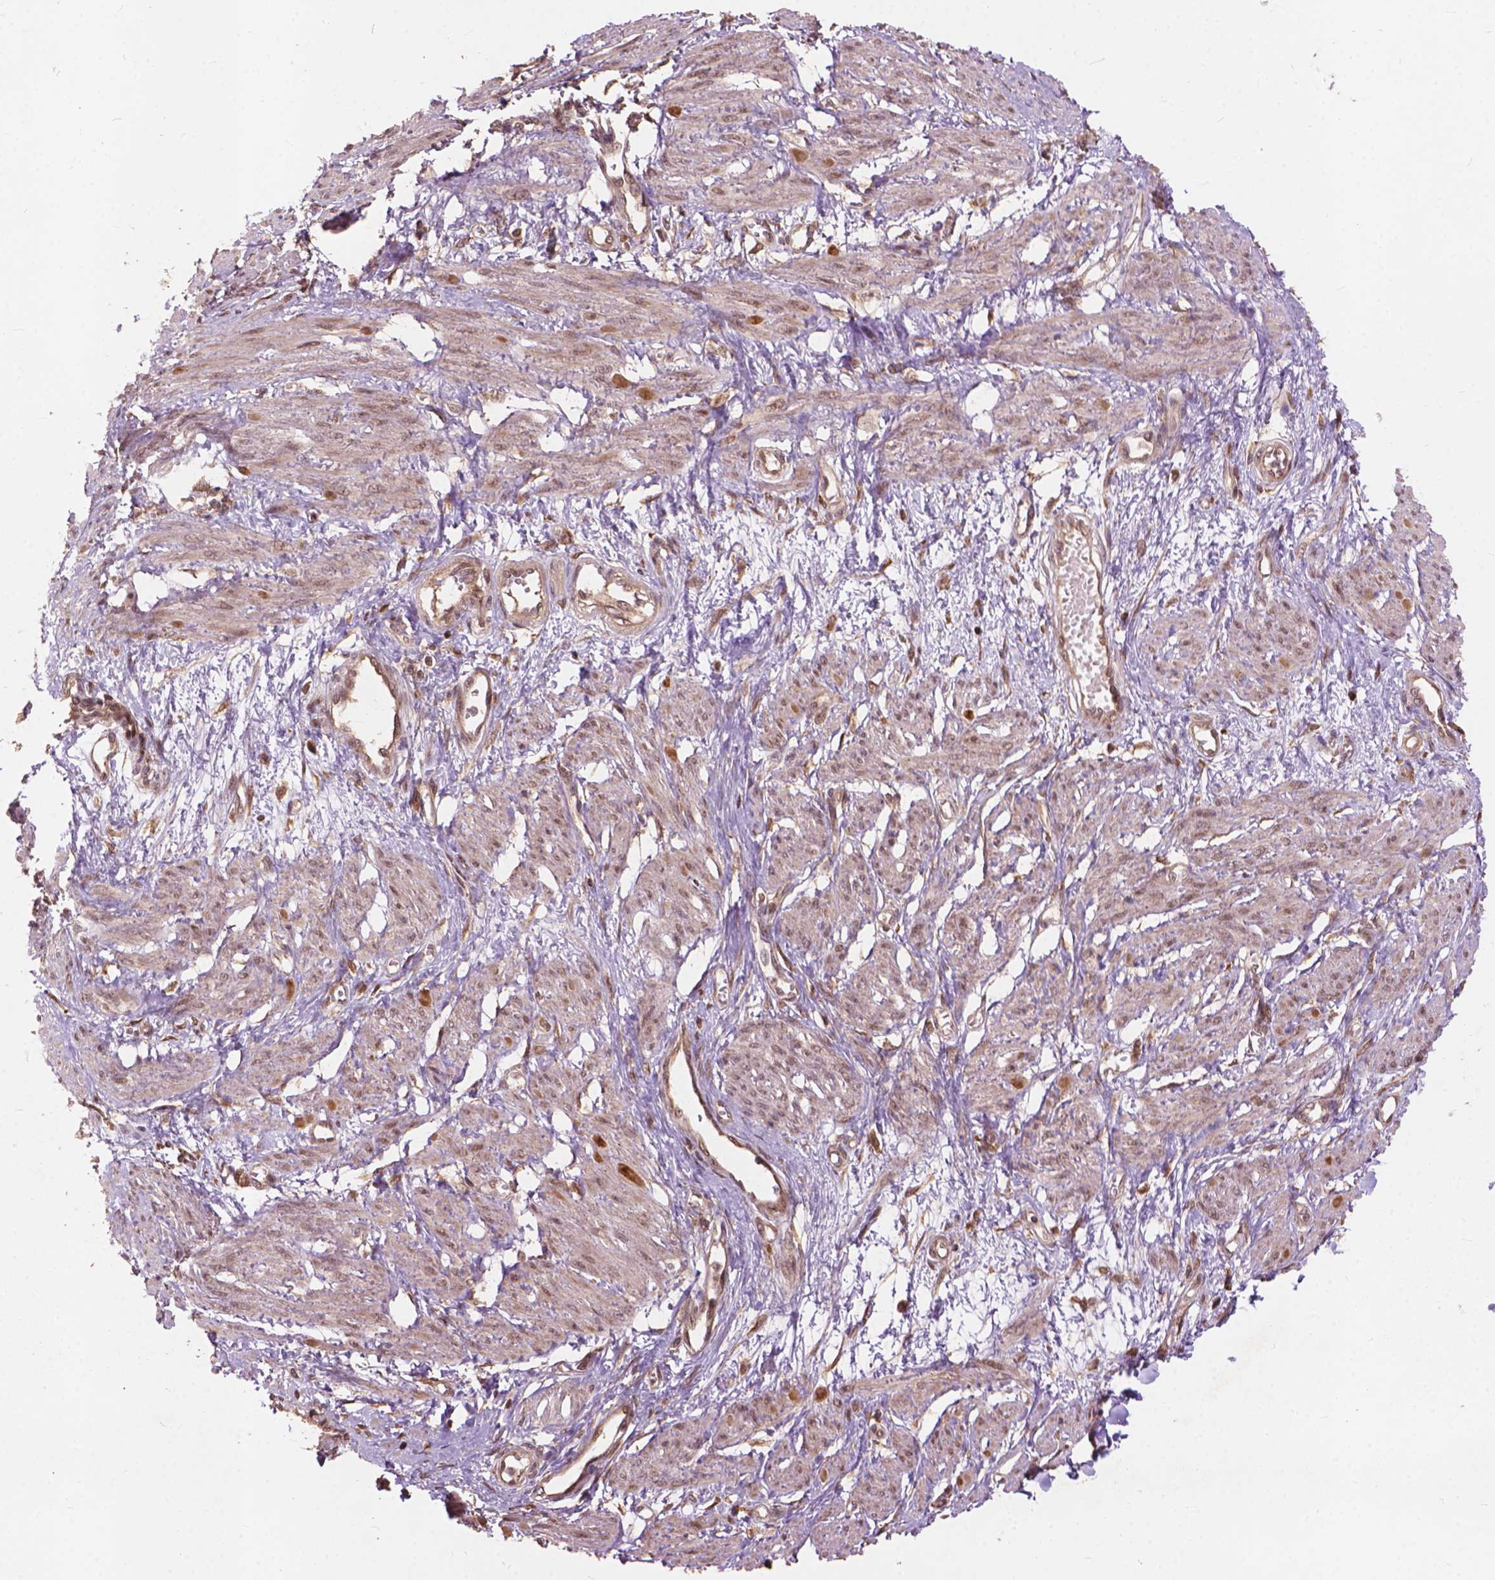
{"staining": {"intensity": "moderate", "quantity": "25%-75%", "location": "nuclear"}, "tissue": "smooth muscle", "cell_type": "Smooth muscle cells", "image_type": "normal", "snomed": [{"axis": "morphology", "description": "Normal tissue, NOS"}, {"axis": "topography", "description": "Smooth muscle"}, {"axis": "topography", "description": "Uterus"}], "caption": "The photomicrograph reveals staining of benign smooth muscle, revealing moderate nuclear protein expression (brown color) within smooth muscle cells.", "gene": "SSU72", "patient": {"sex": "female", "age": 39}}